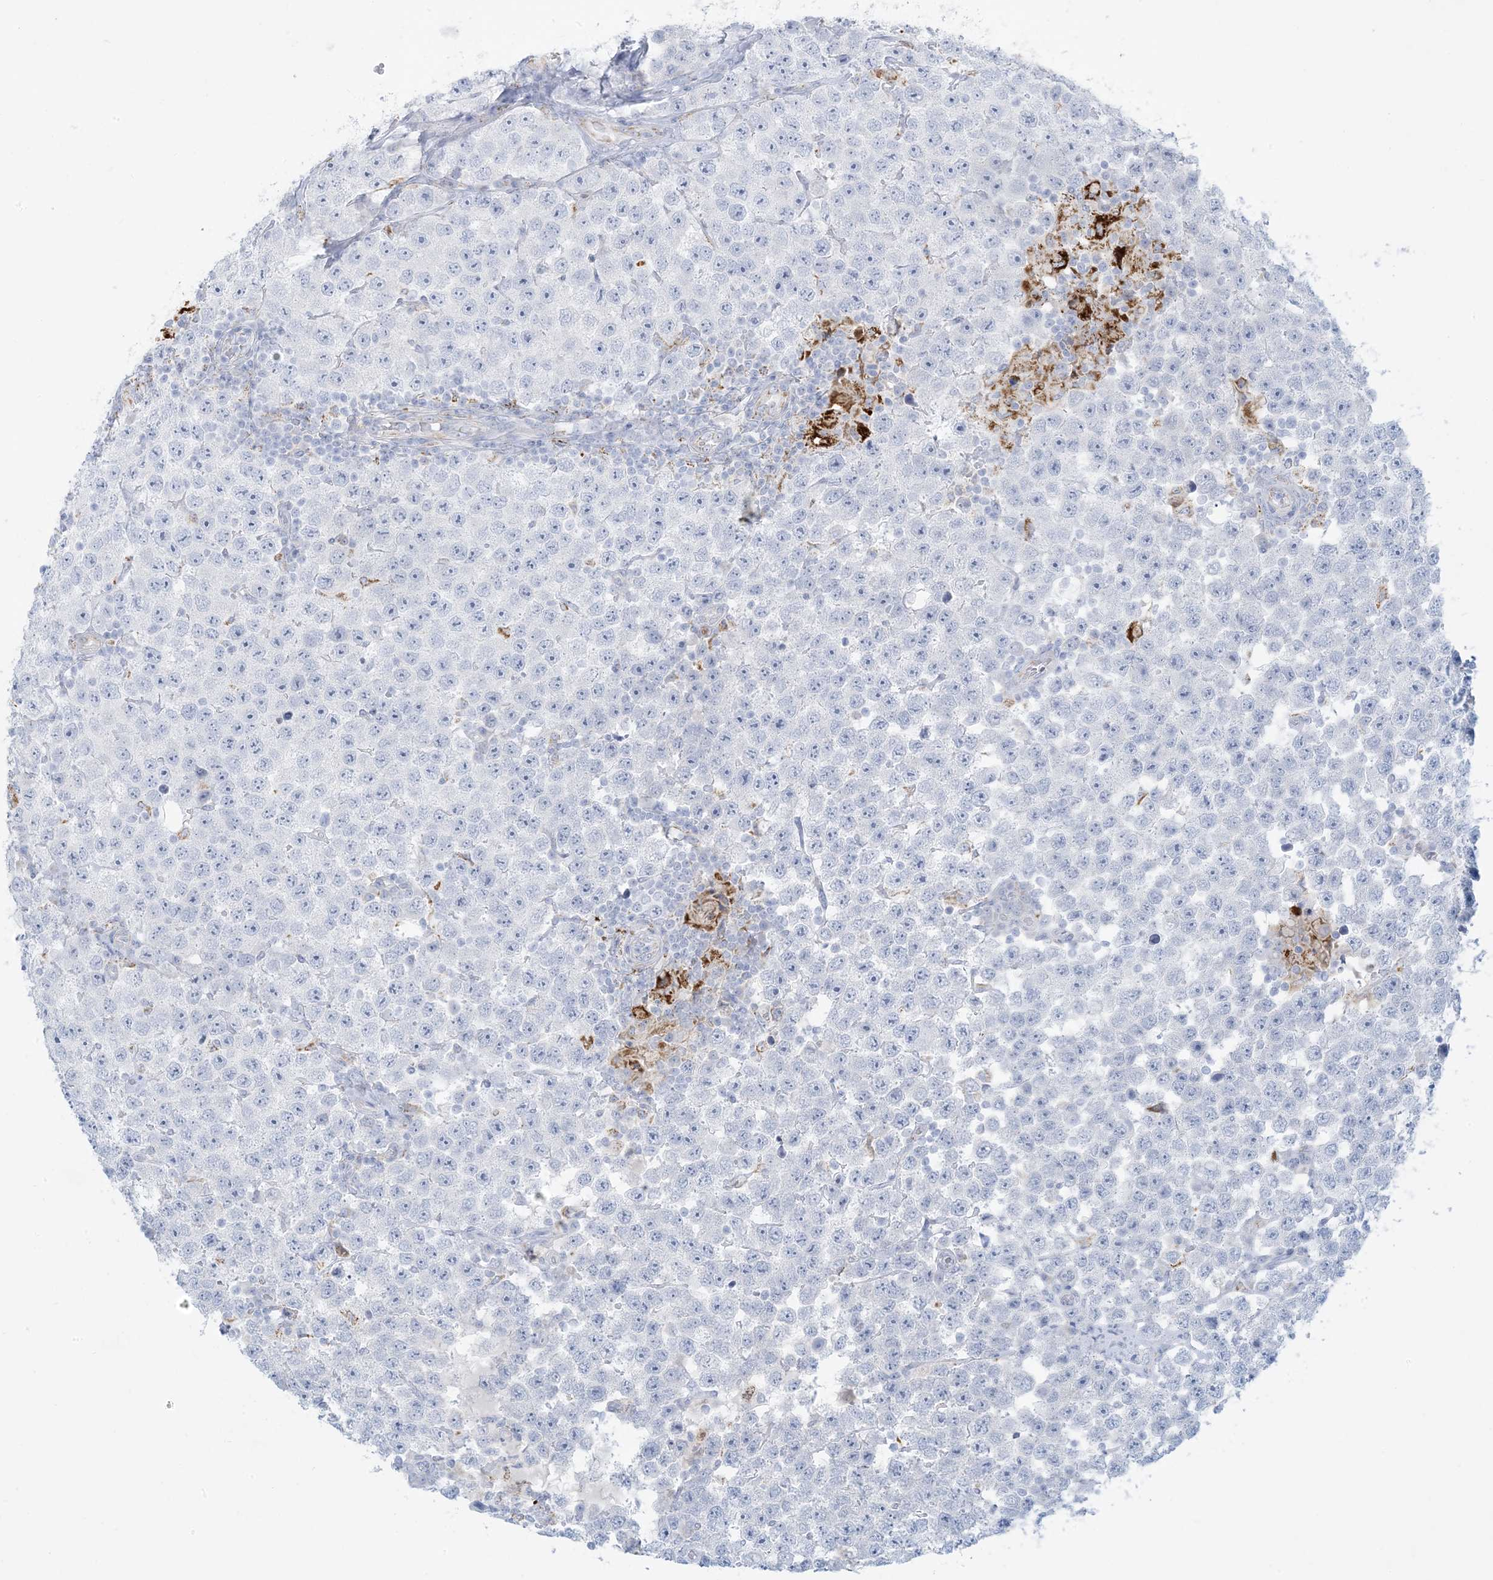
{"staining": {"intensity": "negative", "quantity": "none", "location": "none"}, "tissue": "testis cancer", "cell_type": "Tumor cells", "image_type": "cancer", "snomed": [{"axis": "morphology", "description": "Seminoma, NOS"}, {"axis": "topography", "description": "Testis"}], "caption": "An image of seminoma (testis) stained for a protein exhibits no brown staining in tumor cells. Brightfield microscopy of IHC stained with DAB (brown) and hematoxylin (blue), captured at high magnification.", "gene": "ZDHHC4", "patient": {"sex": "male", "age": 28}}